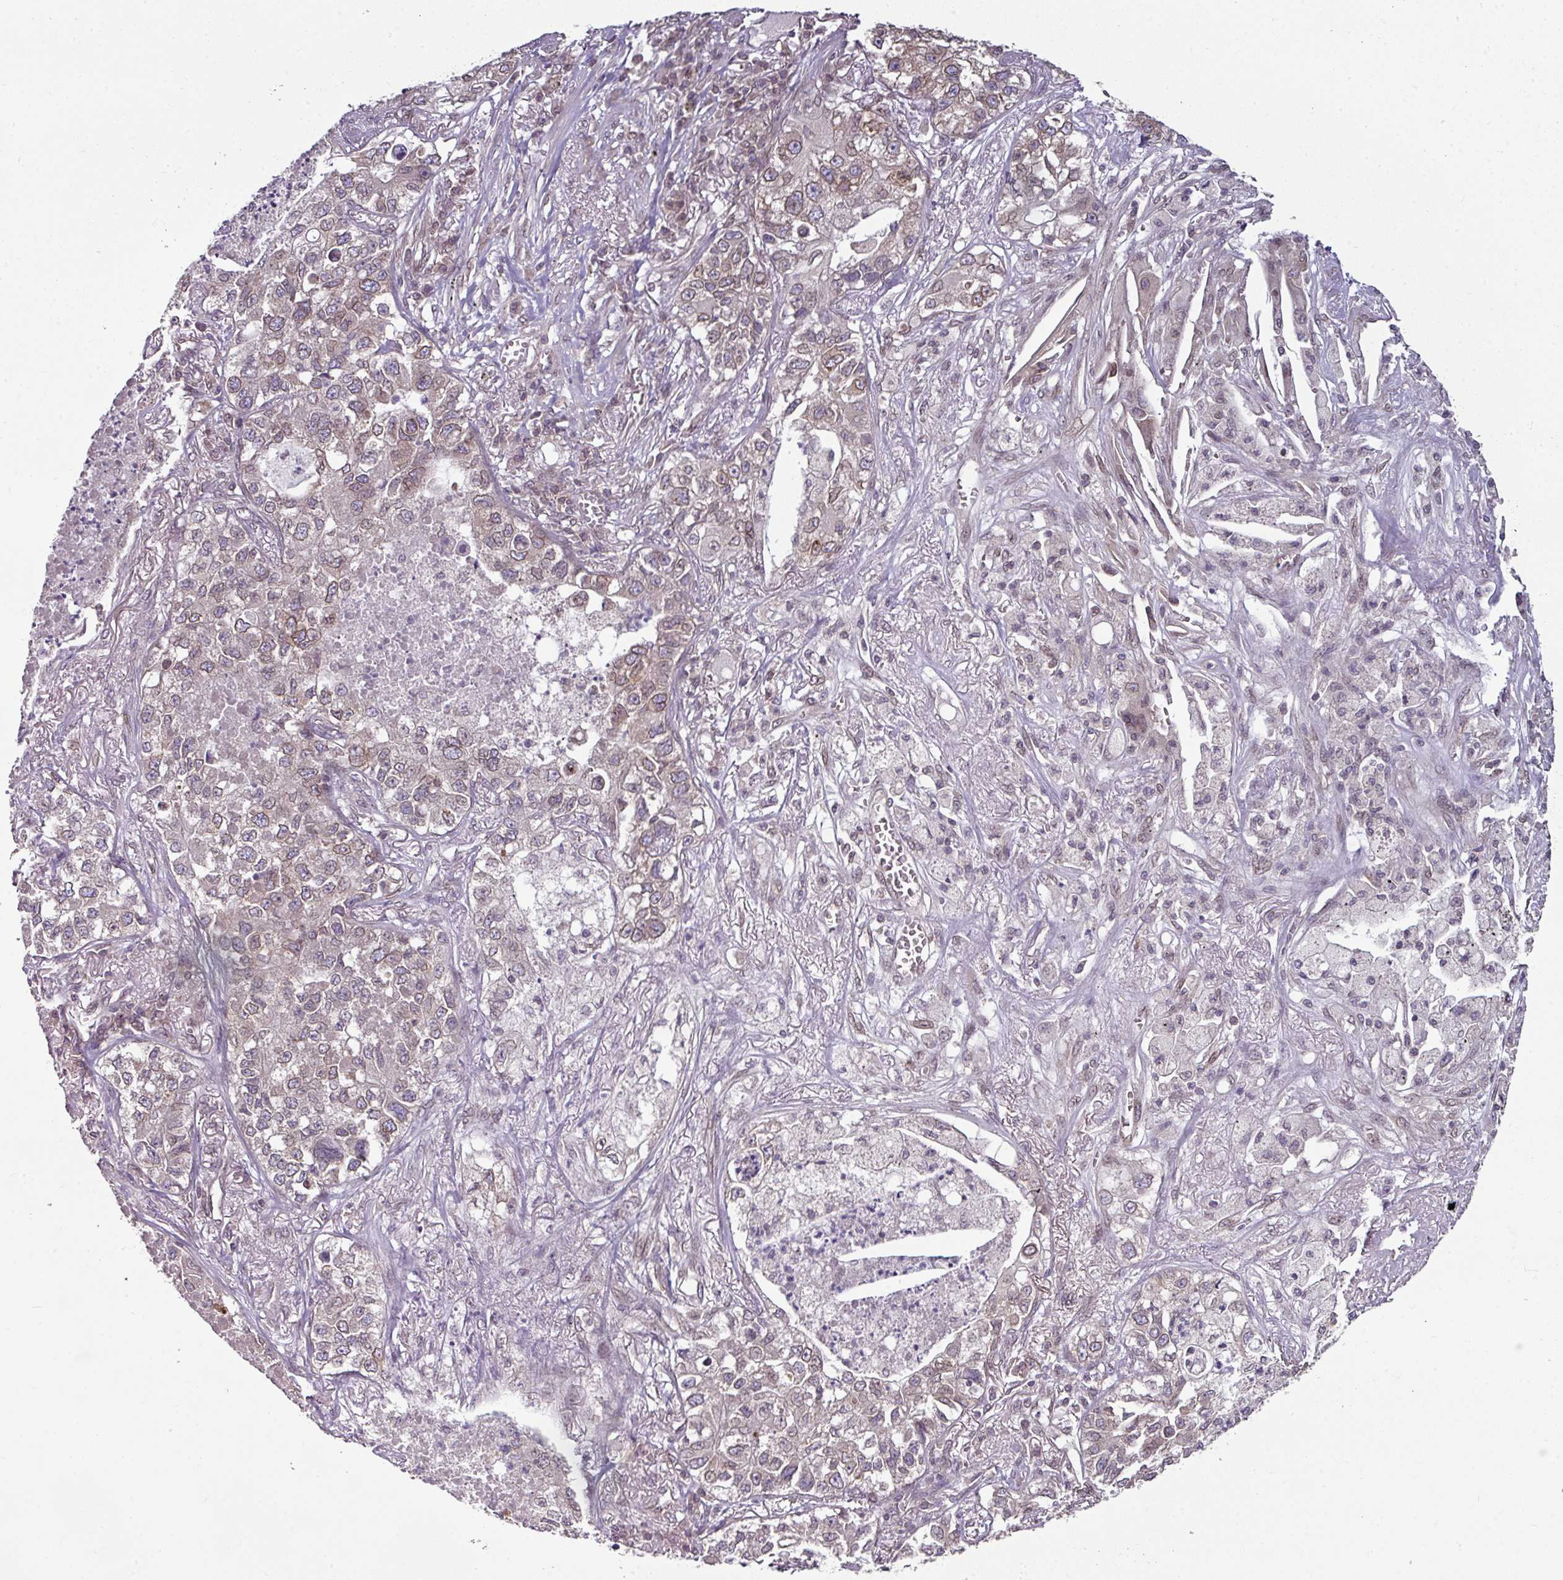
{"staining": {"intensity": "weak", "quantity": "<25%", "location": "cytoplasmic/membranous,nuclear"}, "tissue": "lung cancer", "cell_type": "Tumor cells", "image_type": "cancer", "snomed": [{"axis": "morphology", "description": "Adenocarcinoma, NOS"}, {"axis": "topography", "description": "Lung"}], "caption": "This is an immunohistochemistry (IHC) photomicrograph of human lung cancer (adenocarcinoma). There is no expression in tumor cells.", "gene": "RANGAP1", "patient": {"sex": "male", "age": 49}}